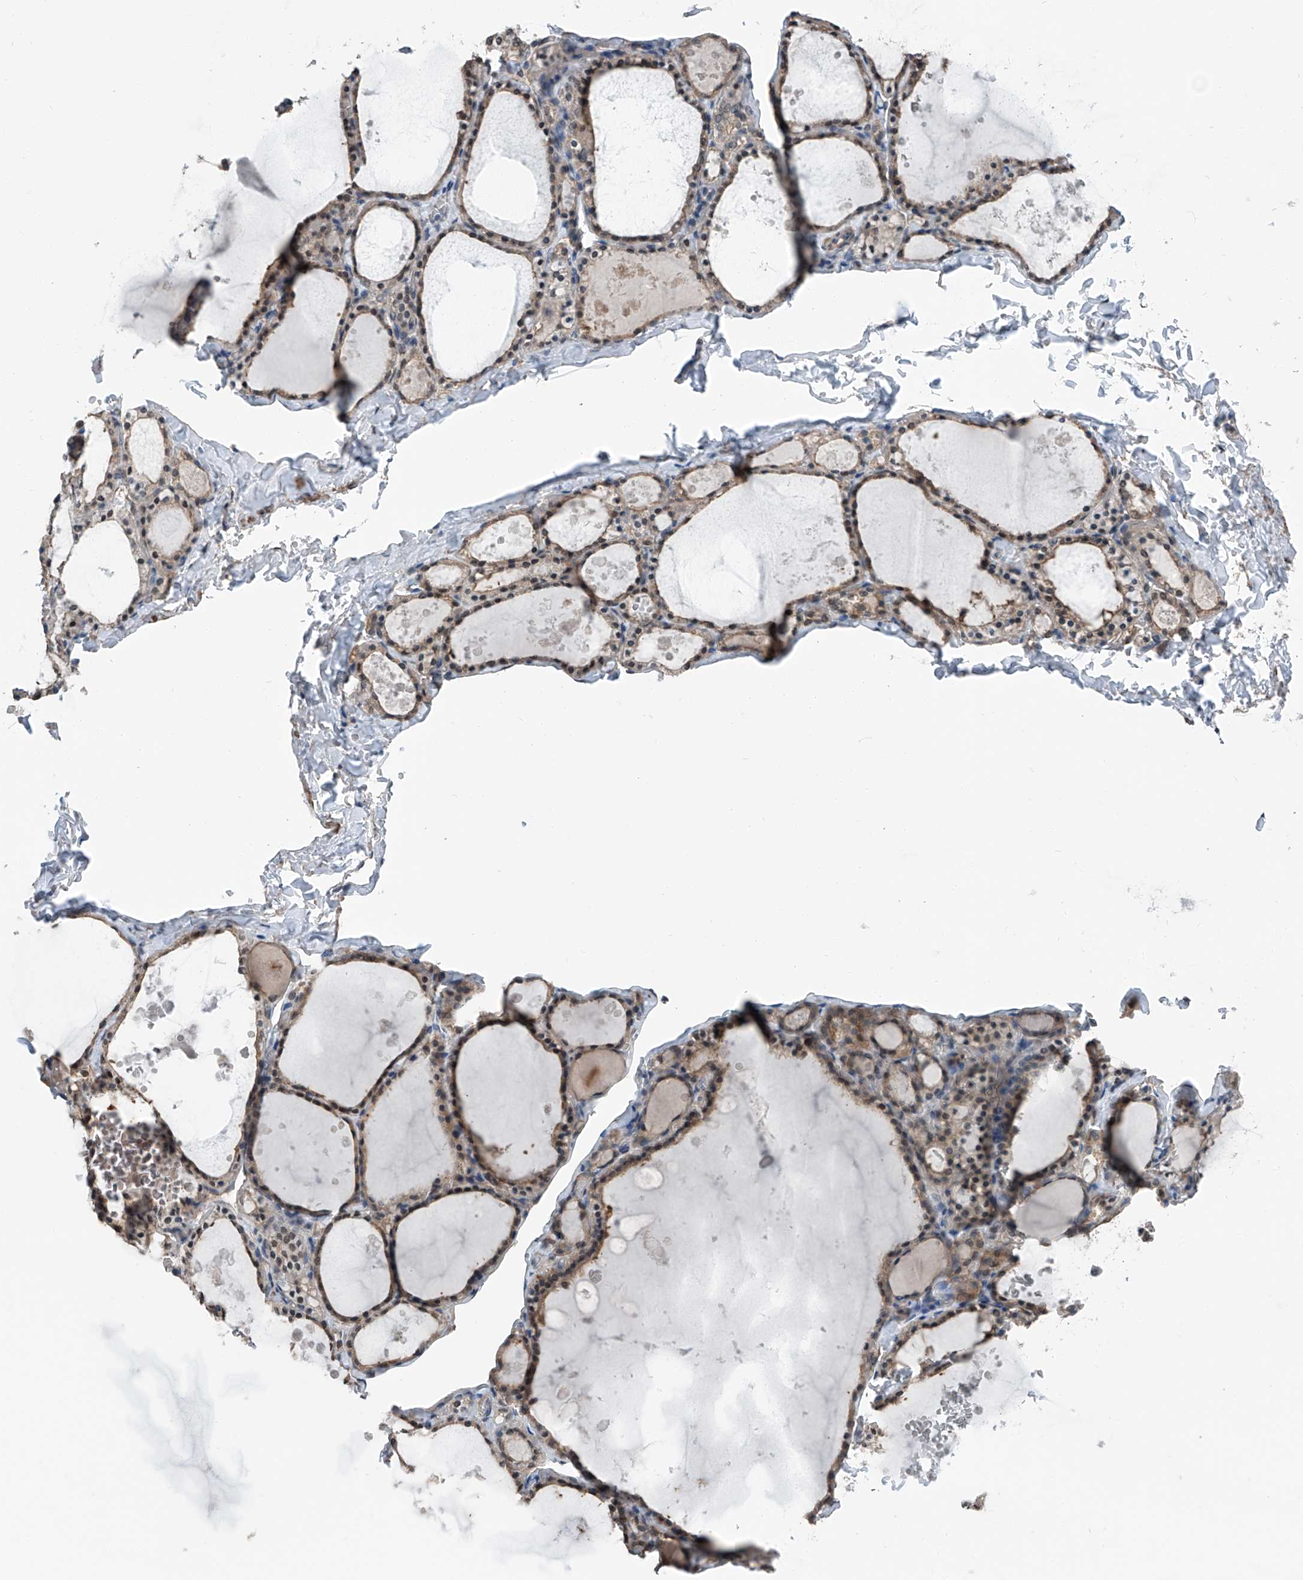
{"staining": {"intensity": "moderate", "quantity": ">75%", "location": "cytoplasmic/membranous"}, "tissue": "thyroid gland", "cell_type": "Glandular cells", "image_type": "normal", "snomed": [{"axis": "morphology", "description": "Normal tissue, NOS"}, {"axis": "topography", "description": "Thyroid gland"}], "caption": "Moderate cytoplasmic/membranous protein staining is identified in approximately >75% of glandular cells in thyroid gland.", "gene": "HSPA6", "patient": {"sex": "male", "age": 56}}